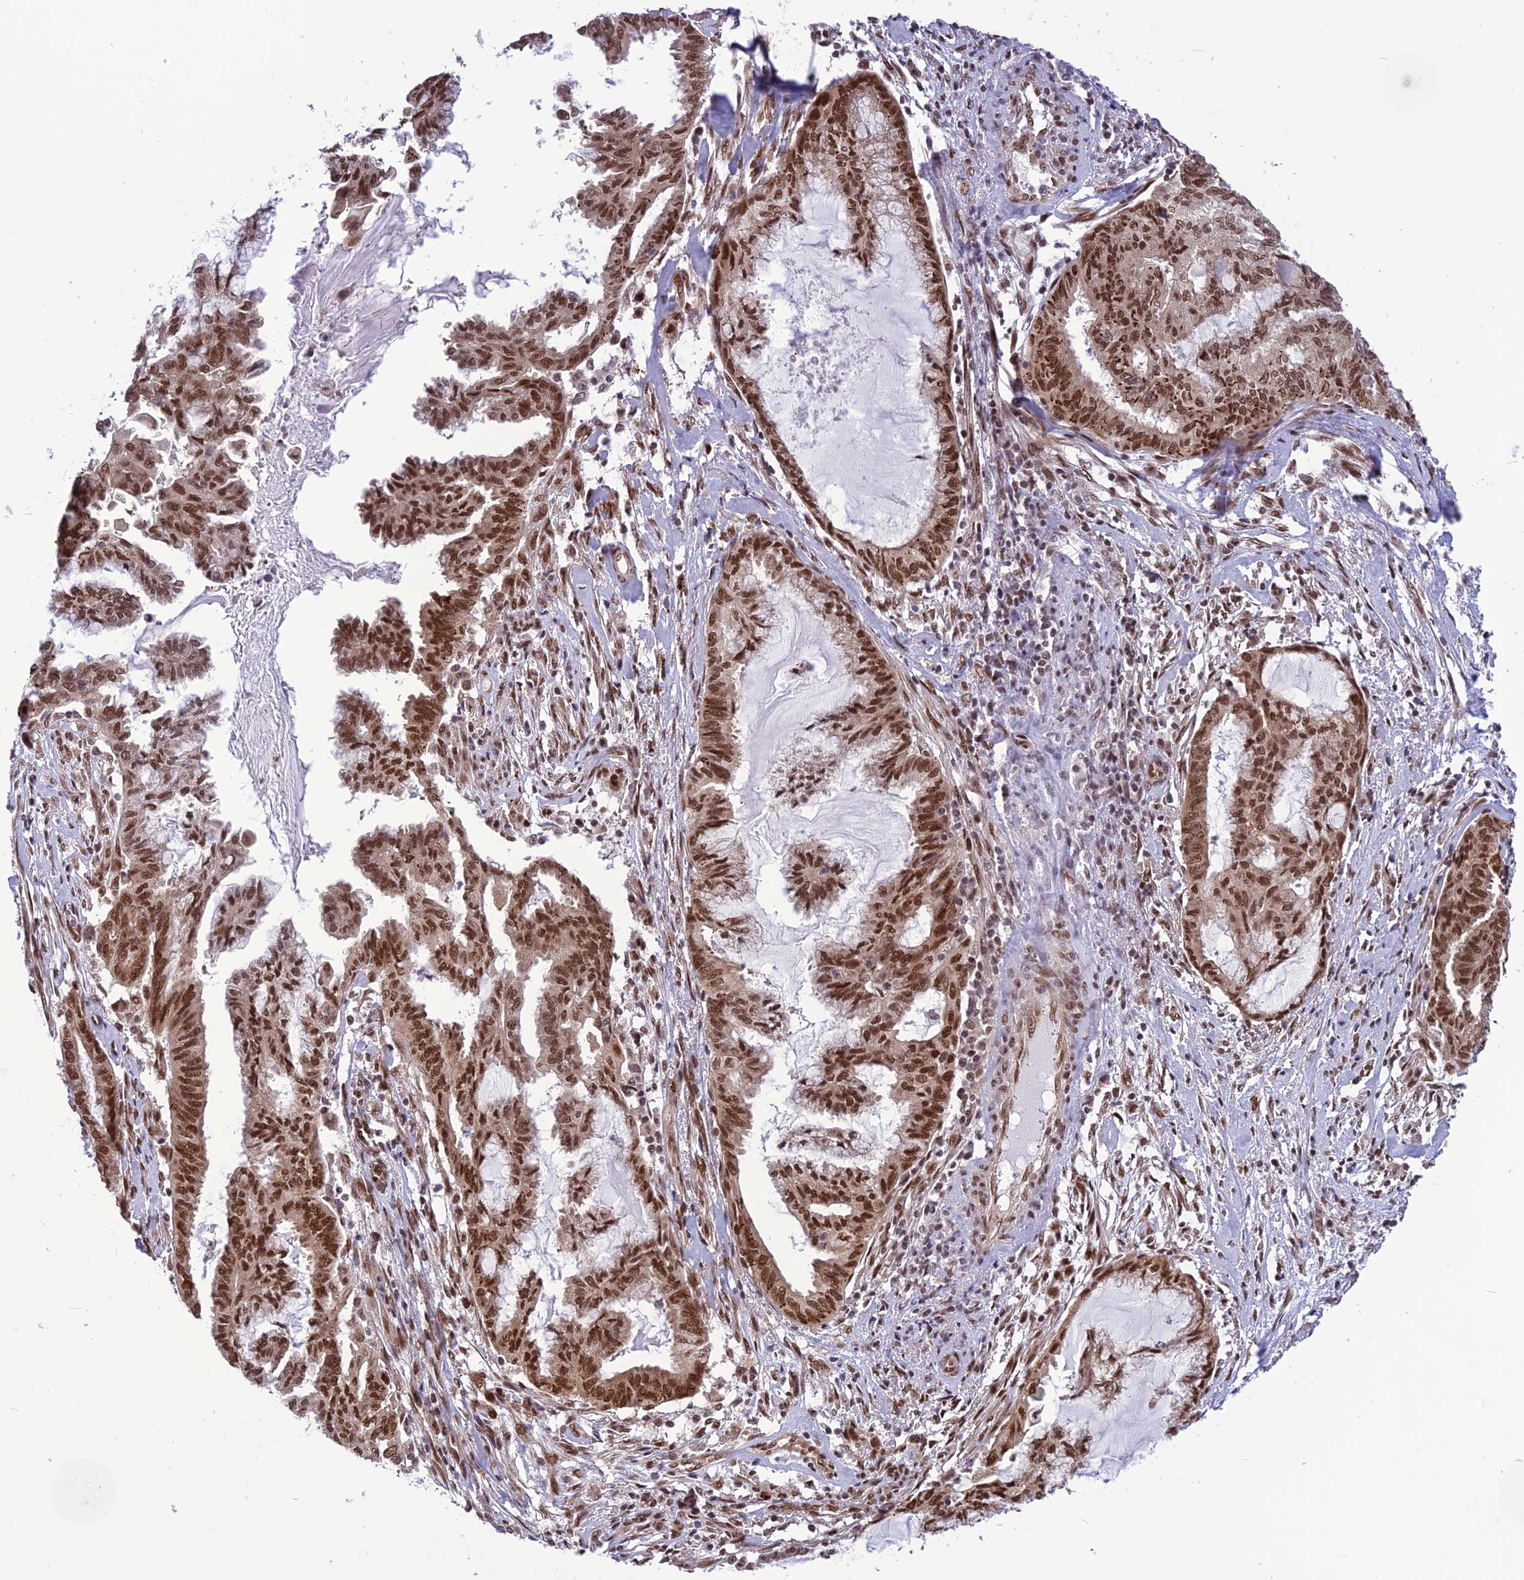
{"staining": {"intensity": "strong", "quantity": ">75%", "location": "nuclear"}, "tissue": "endometrial cancer", "cell_type": "Tumor cells", "image_type": "cancer", "snomed": [{"axis": "morphology", "description": "Adenocarcinoma, NOS"}, {"axis": "topography", "description": "Endometrium"}], "caption": "Endometrial cancer (adenocarcinoma) tissue displays strong nuclear staining in about >75% of tumor cells, visualized by immunohistochemistry.", "gene": "RTRAF", "patient": {"sex": "female", "age": 86}}